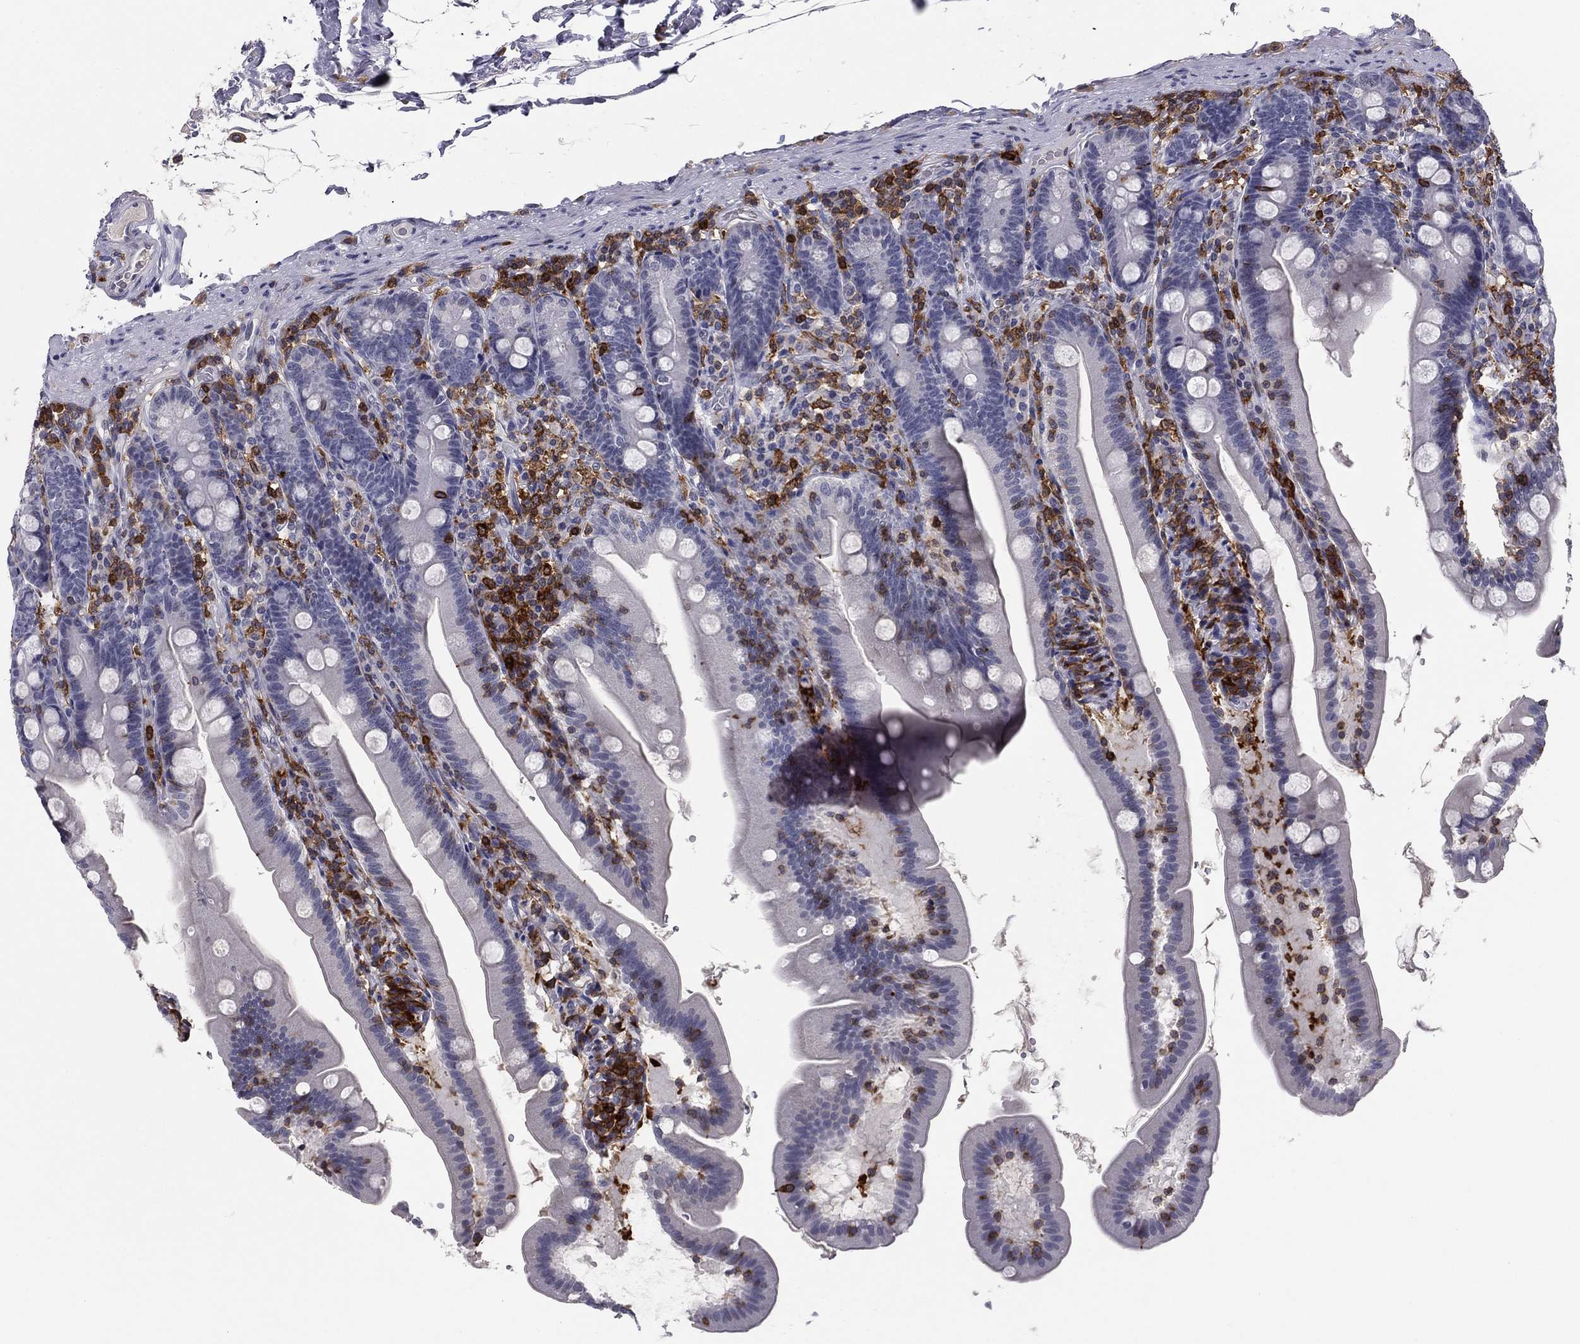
{"staining": {"intensity": "negative", "quantity": "none", "location": "none"}, "tissue": "duodenum", "cell_type": "Glandular cells", "image_type": "normal", "snomed": [{"axis": "morphology", "description": "Normal tissue, NOS"}, {"axis": "topography", "description": "Duodenum"}], "caption": "This is an IHC image of benign duodenum. There is no staining in glandular cells.", "gene": "PLCB2", "patient": {"sex": "female", "age": 67}}